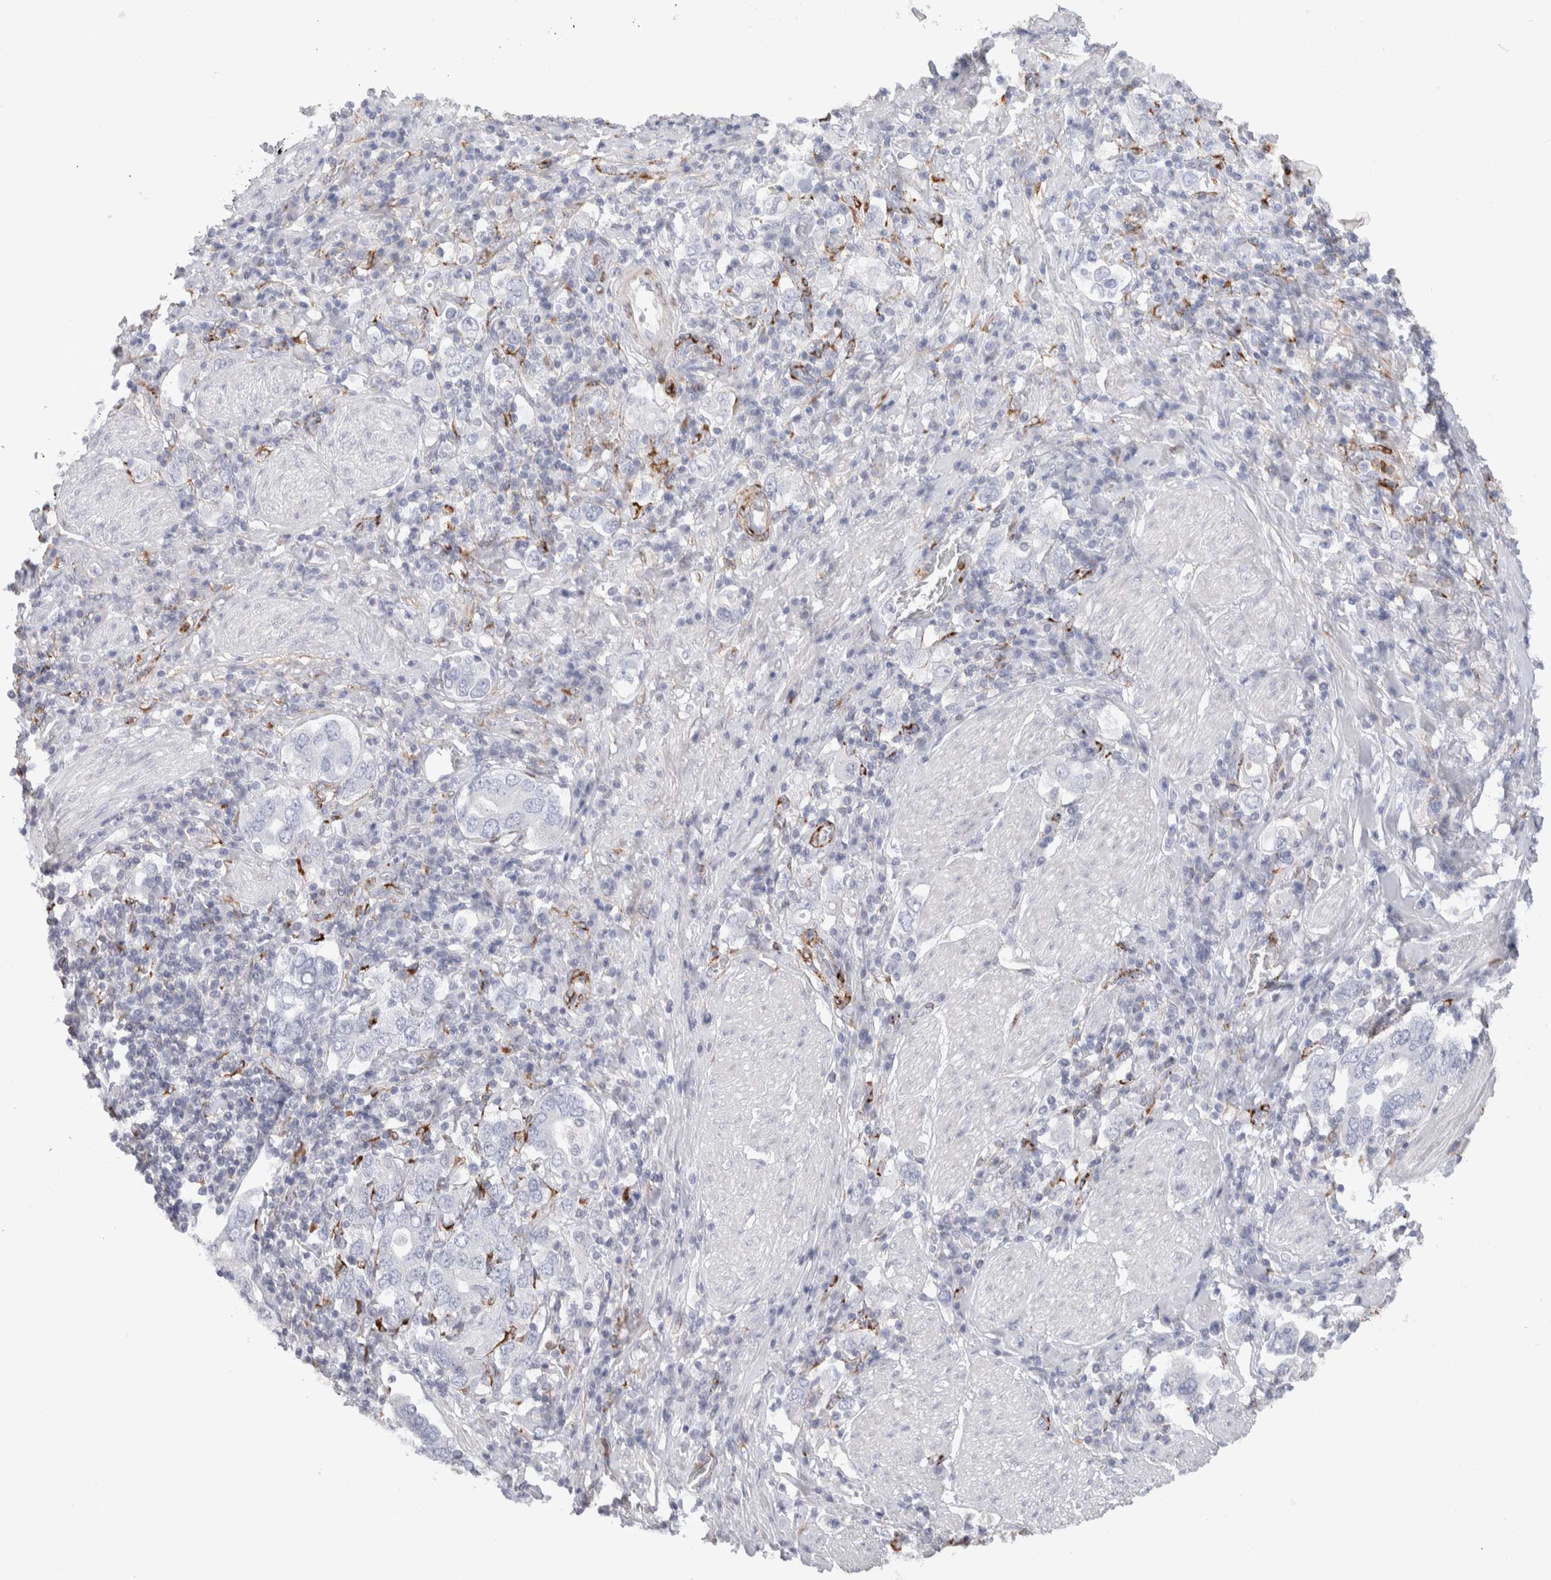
{"staining": {"intensity": "negative", "quantity": "none", "location": "none"}, "tissue": "stomach cancer", "cell_type": "Tumor cells", "image_type": "cancer", "snomed": [{"axis": "morphology", "description": "Adenocarcinoma, NOS"}, {"axis": "topography", "description": "Stomach, upper"}], "caption": "Tumor cells are negative for protein expression in human stomach adenocarcinoma.", "gene": "SEPTIN4", "patient": {"sex": "male", "age": 62}}